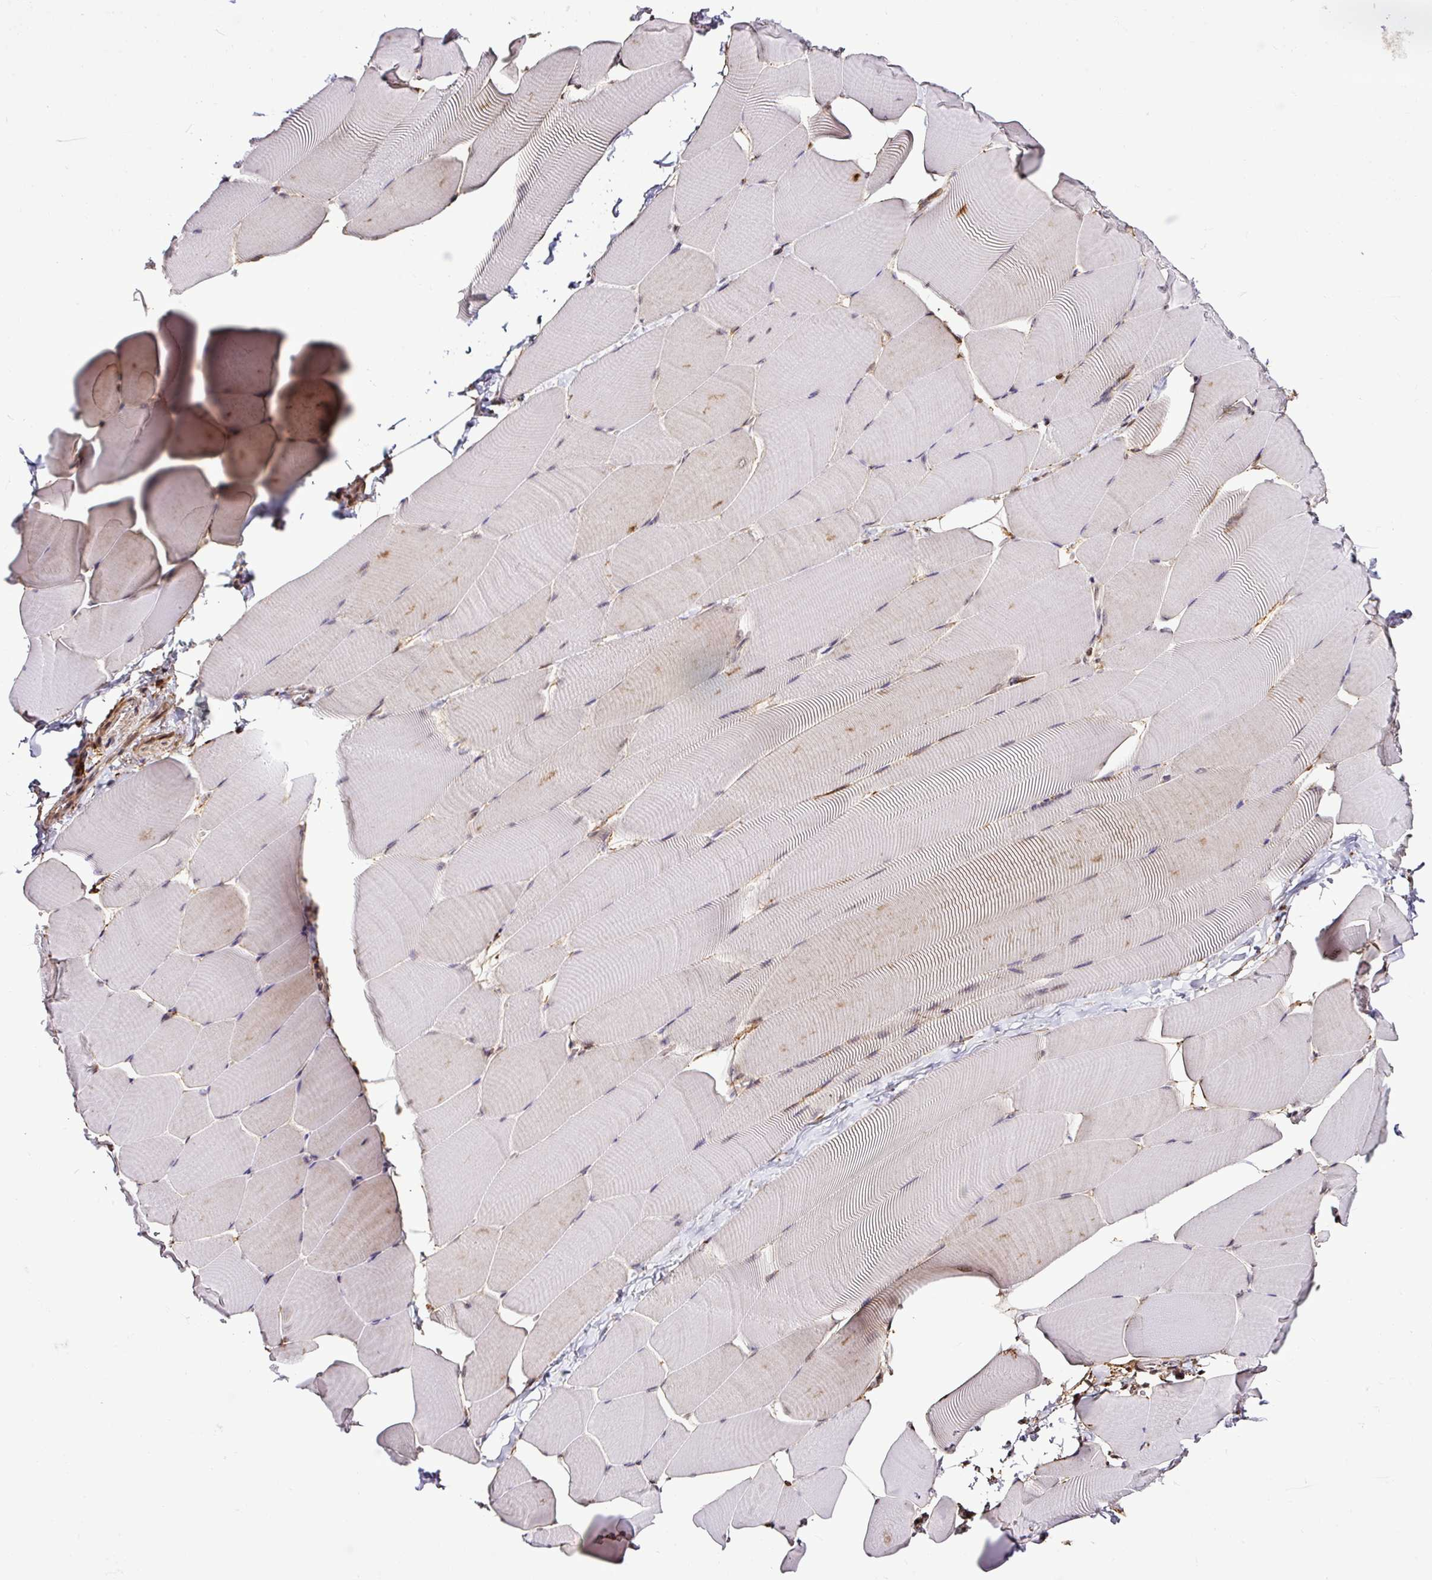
{"staining": {"intensity": "weak", "quantity": "<25%", "location": "cytoplasmic/membranous,nuclear"}, "tissue": "skeletal muscle", "cell_type": "Myocytes", "image_type": "normal", "snomed": [{"axis": "morphology", "description": "Normal tissue, NOS"}, {"axis": "topography", "description": "Skeletal muscle"}], "caption": "IHC photomicrograph of normal skeletal muscle stained for a protein (brown), which demonstrates no positivity in myocytes. (DAB (3,3'-diaminobenzidine) immunohistochemistry (IHC) with hematoxylin counter stain).", "gene": "FAM153A", "patient": {"sex": "male", "age": 25}}